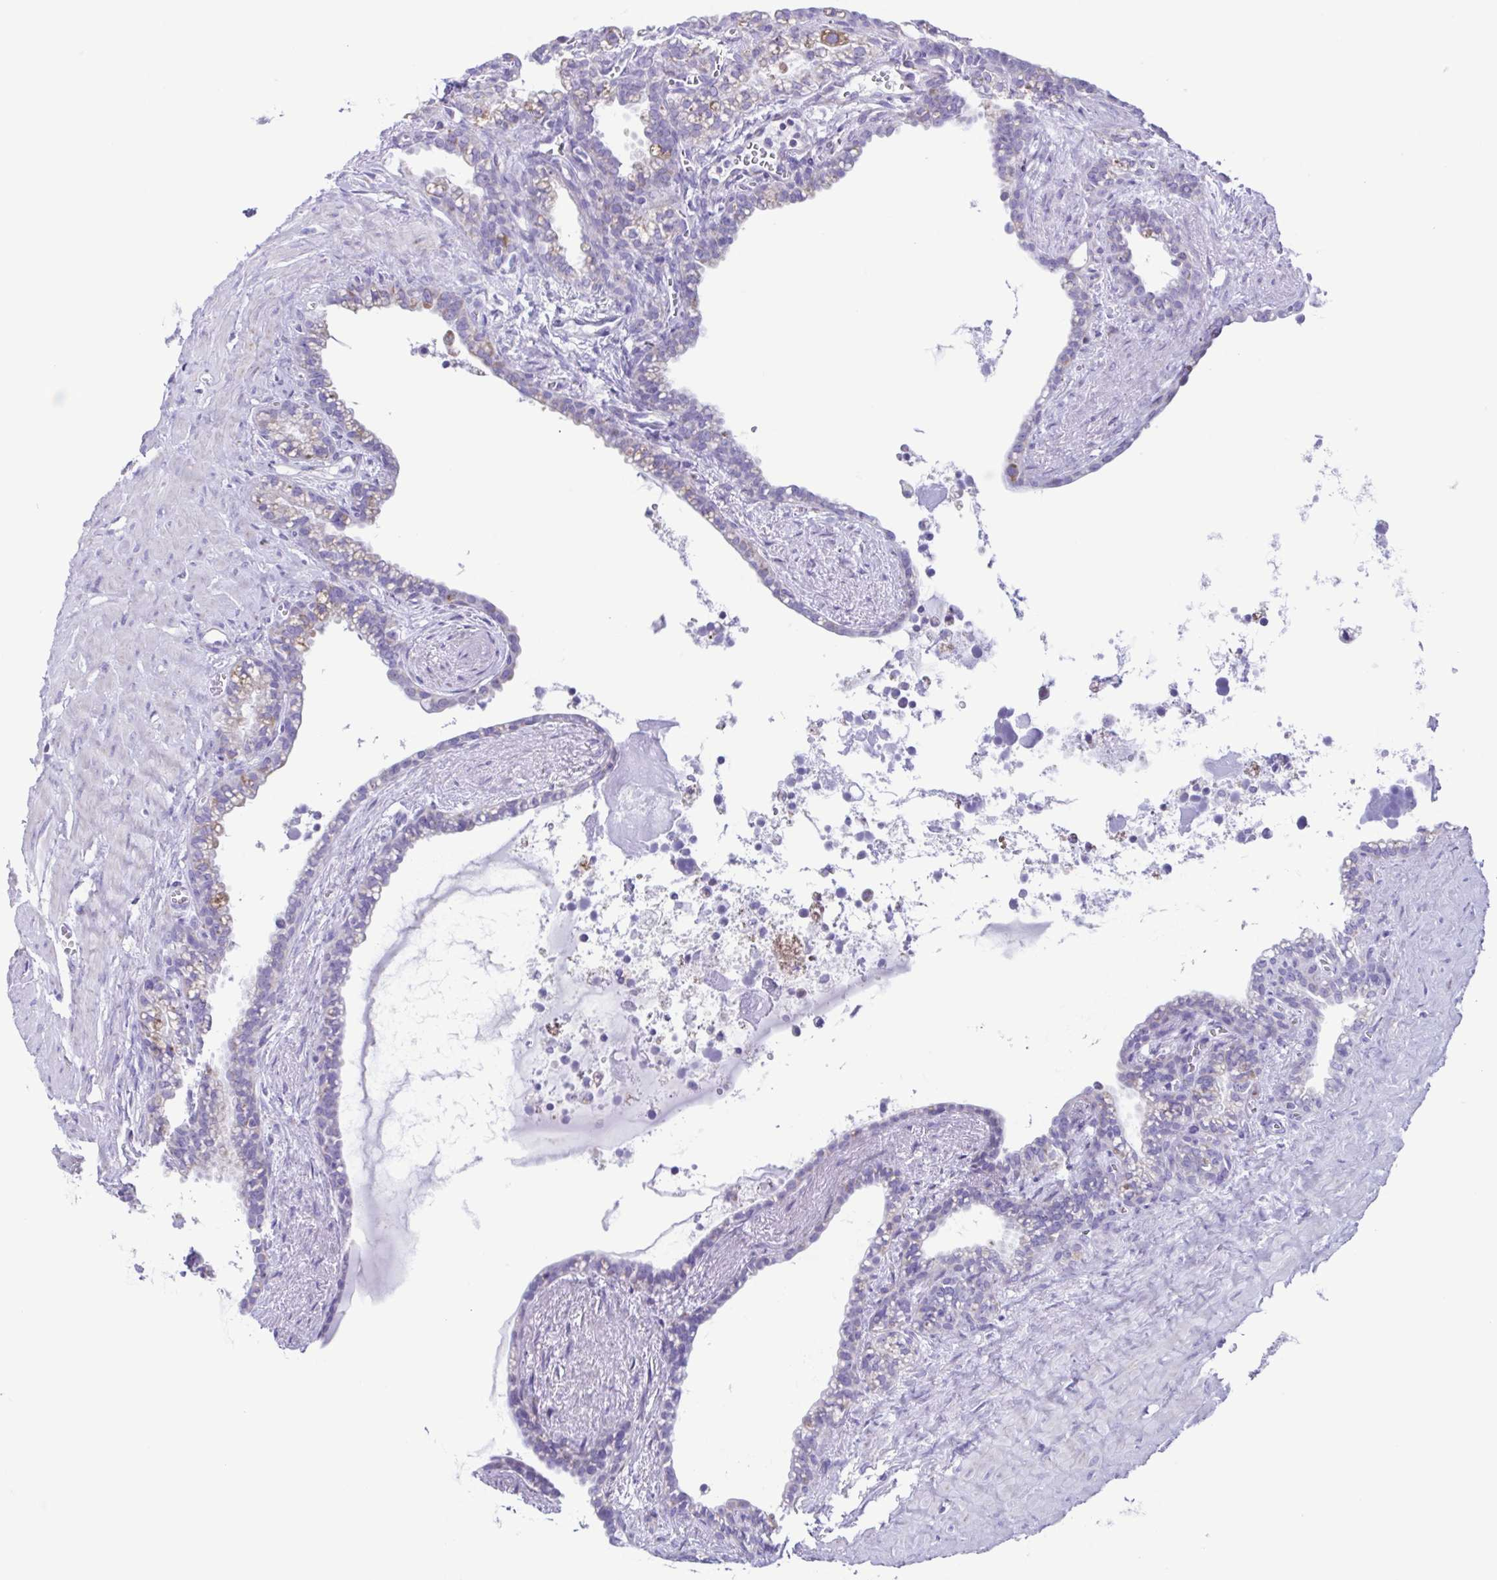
{"staining": {"intensity": "moderate", "quantity": "<25%", "location": "cytoplasmic/membranous"}, "tissue": "seminal vesicle", "cell_type": "Glandular cells", "image_type": "normal", "snomed": [{"axis": "morphology", "description": "Normal tissue, NOS"}, {"axis": "topography", "description": "Seminal veicle"}], "caption": "There is low levels of moderate cytoplasmic/membranous expression in glandular cells of normal seminal vesicle, as demonstrated by immunohistochemical staining (brown color).", "gene": "ACTRT3", "patient": {"sex": "male", "age": 76}}